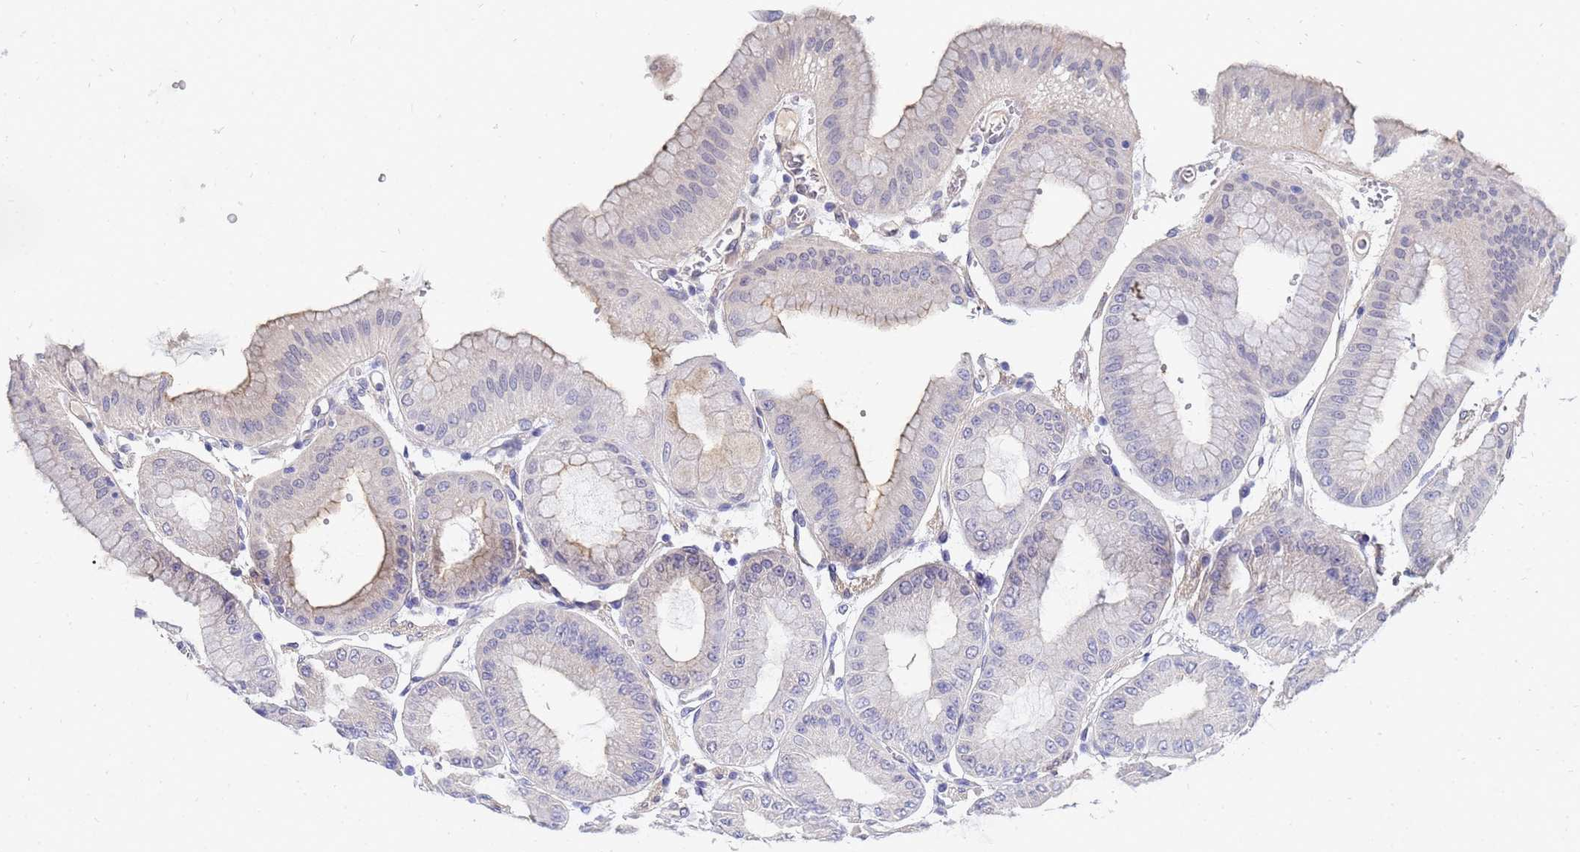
{"staining": {"intensity": "negative", "quantity": "none", "location": "none"}, "tissue": "stomach", "cell_type": "Glandular cells", "image_type": "normal", "snomed": [{"axis": "morphology", "description": "Normal tissue, NOS"}, {"axis": "topography", "description": "Stomach, lower"}], "caption": "The image reveals no significant expression in glandular cells of stomach. The staining is performed using DAB (3,3'-diaminobenzidine) brown chromogen with nuclei counter-stained in using hematoxylin.", "gene": "FAM166B", "patient": {"sex": "male", "age": 71}}